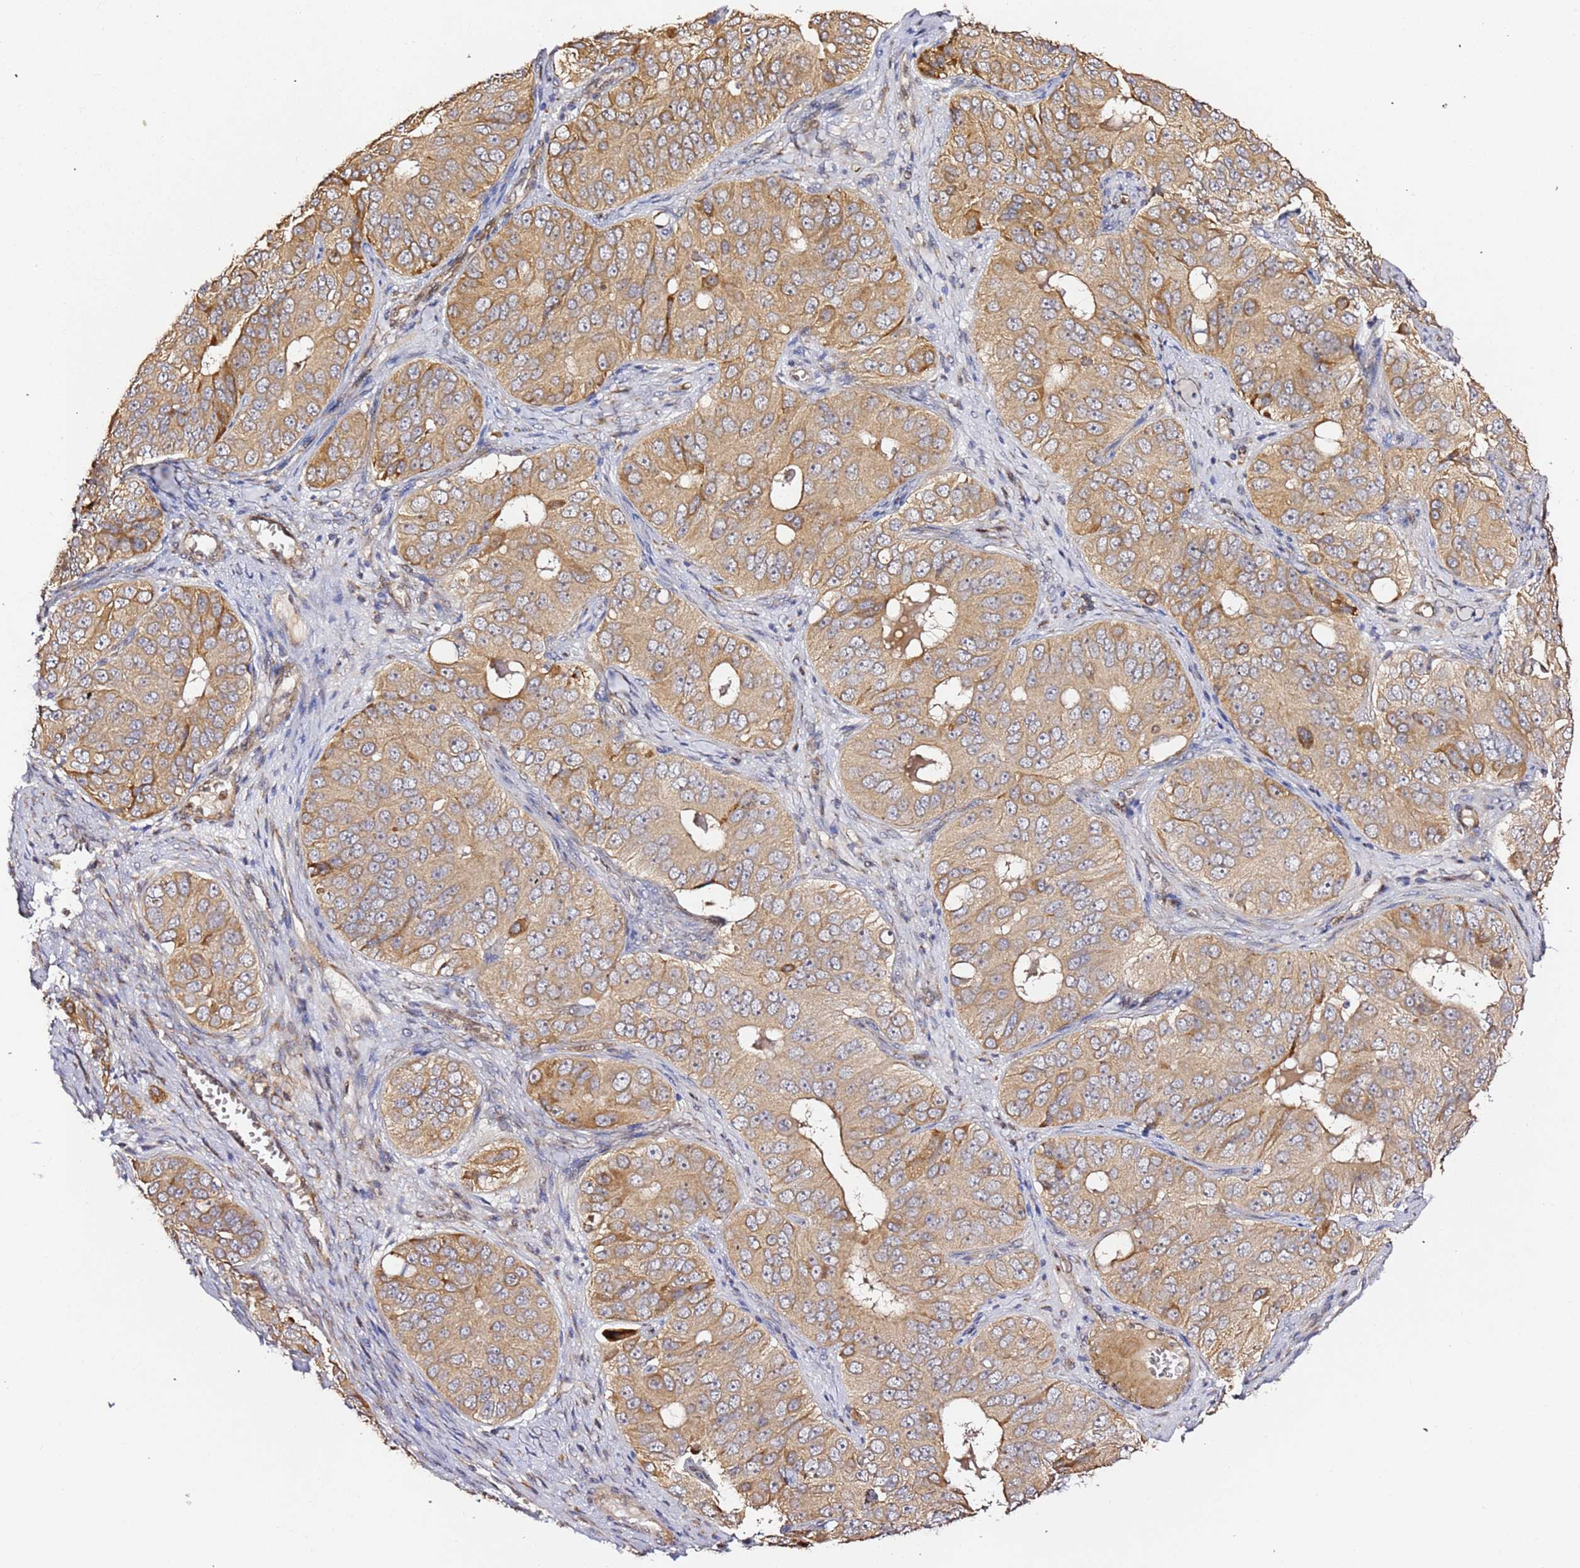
{"staining": {"intensity": "moderate", "quantity": "<25%", "location": "cytoplasmic/membranous"}, "tissue": "ovarian cancer", "cell_type": "Tumor cells", "image_type": "cancer", "snomed": [{"axis": "morphology", "description": "Carcinoma, endometroid"}, {"axis": "topography", "description": "Ovary"}], "caption": "The image displays immunohistochemical staining of ovarian cancer (endometroid carcinoma). There is moderate cytoplasmic/membranous staining is appreciated in approximately <25% of tumor cells.", "gene": "HSD17B7", "patient": {"sex": "female", "age": 51}}